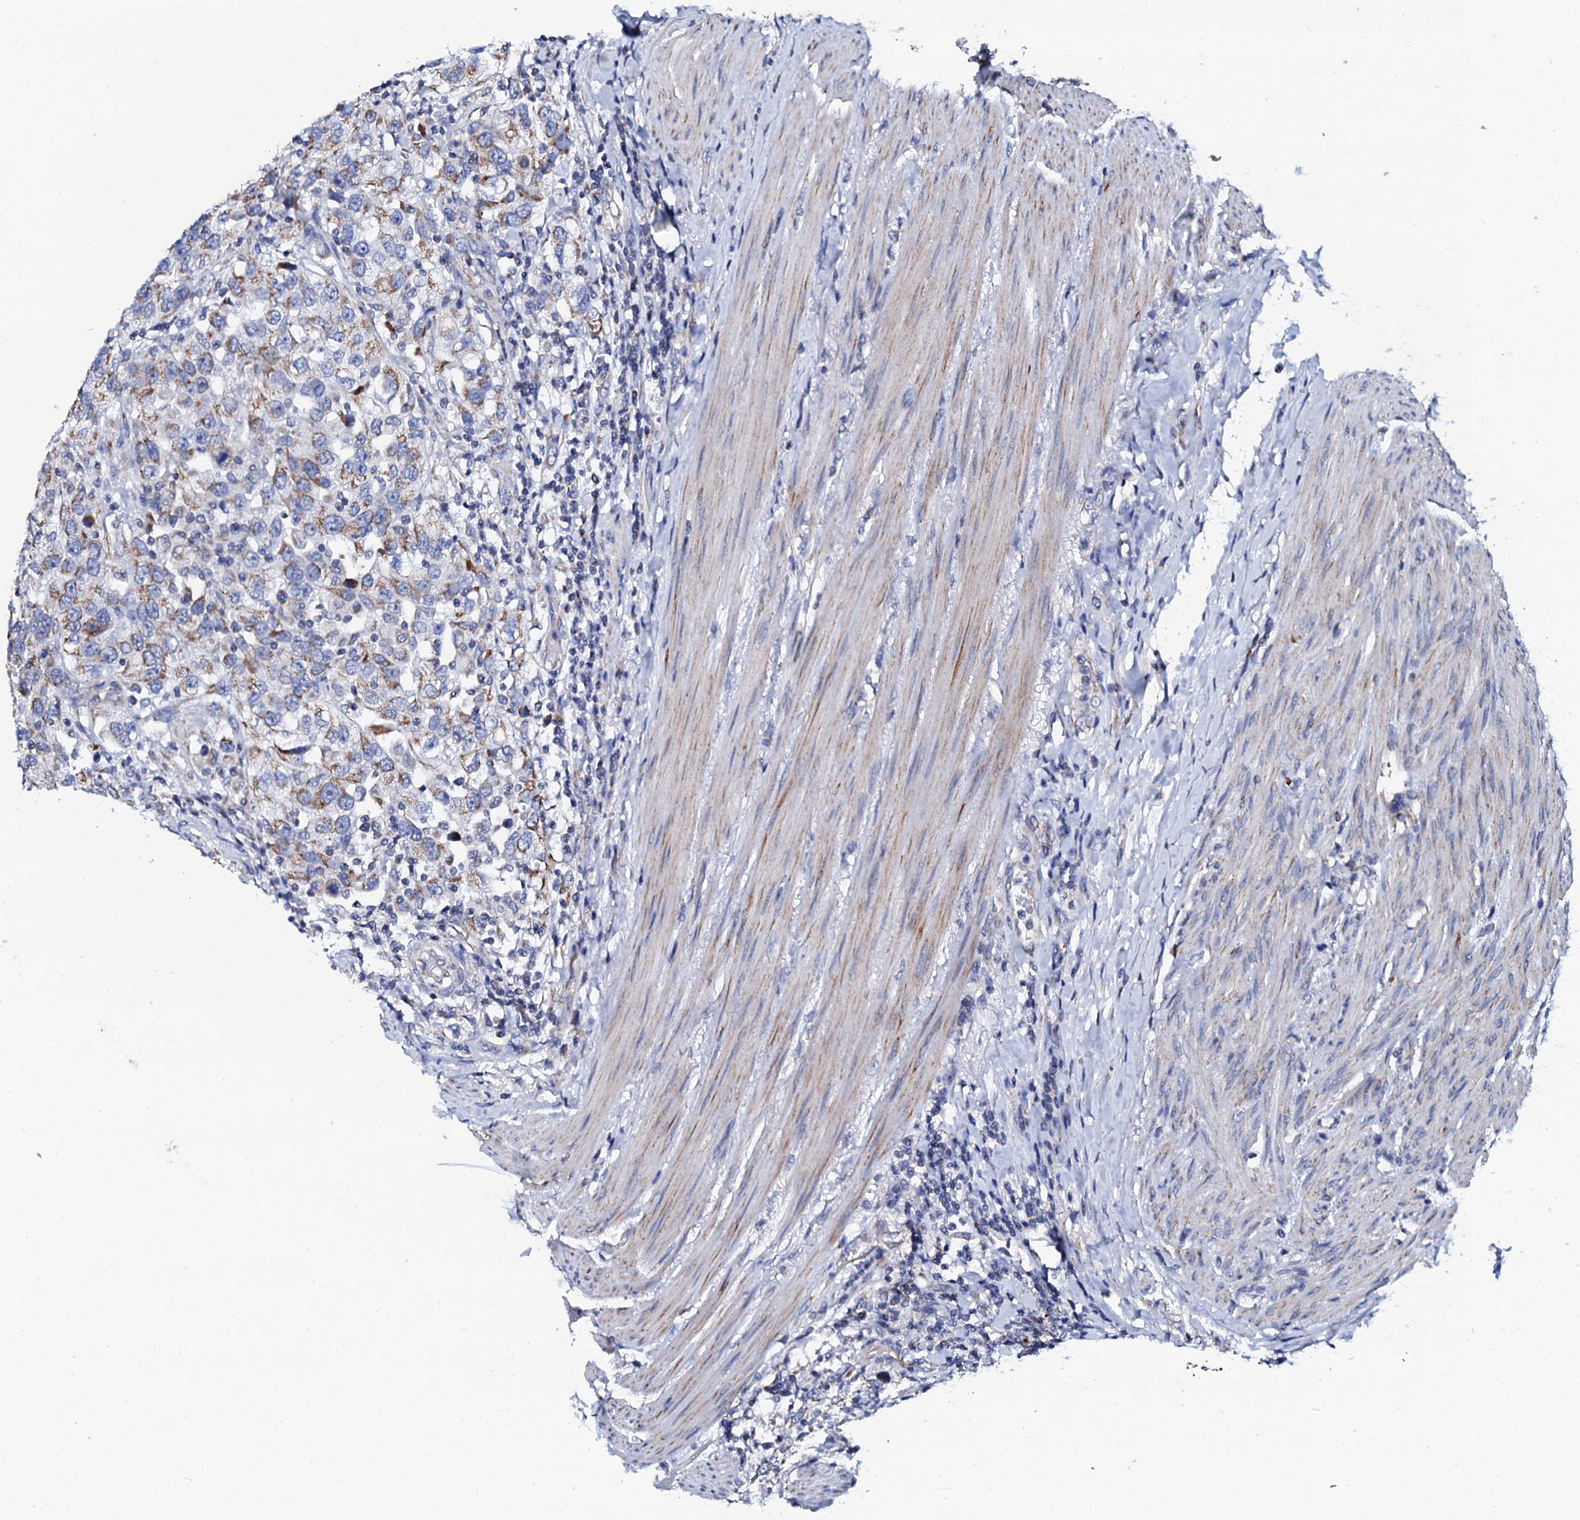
{"staining": {"intensity": "moderate", "quantity": ">75%", "location": "cytoplasmic/membranous"}, "tissue": "urothelial cancer", "cell_type": "Tumor cells", "image_type": "cancer", "snomed": [{"axis": "morphology", "description": "Urothelial carcinoma, High grade"}, {"axis": "topography", "description": "Urinary bladder"}], "caption": "Immunohistochemical staining of urothelial carcinoma (high-grade) exhibits medium levels of moderate cytoplasmic/membranous expression in about >75% of tumor cells.", "gene": "SLC37A4", "patient": {"sex": "female", "age": 80}}